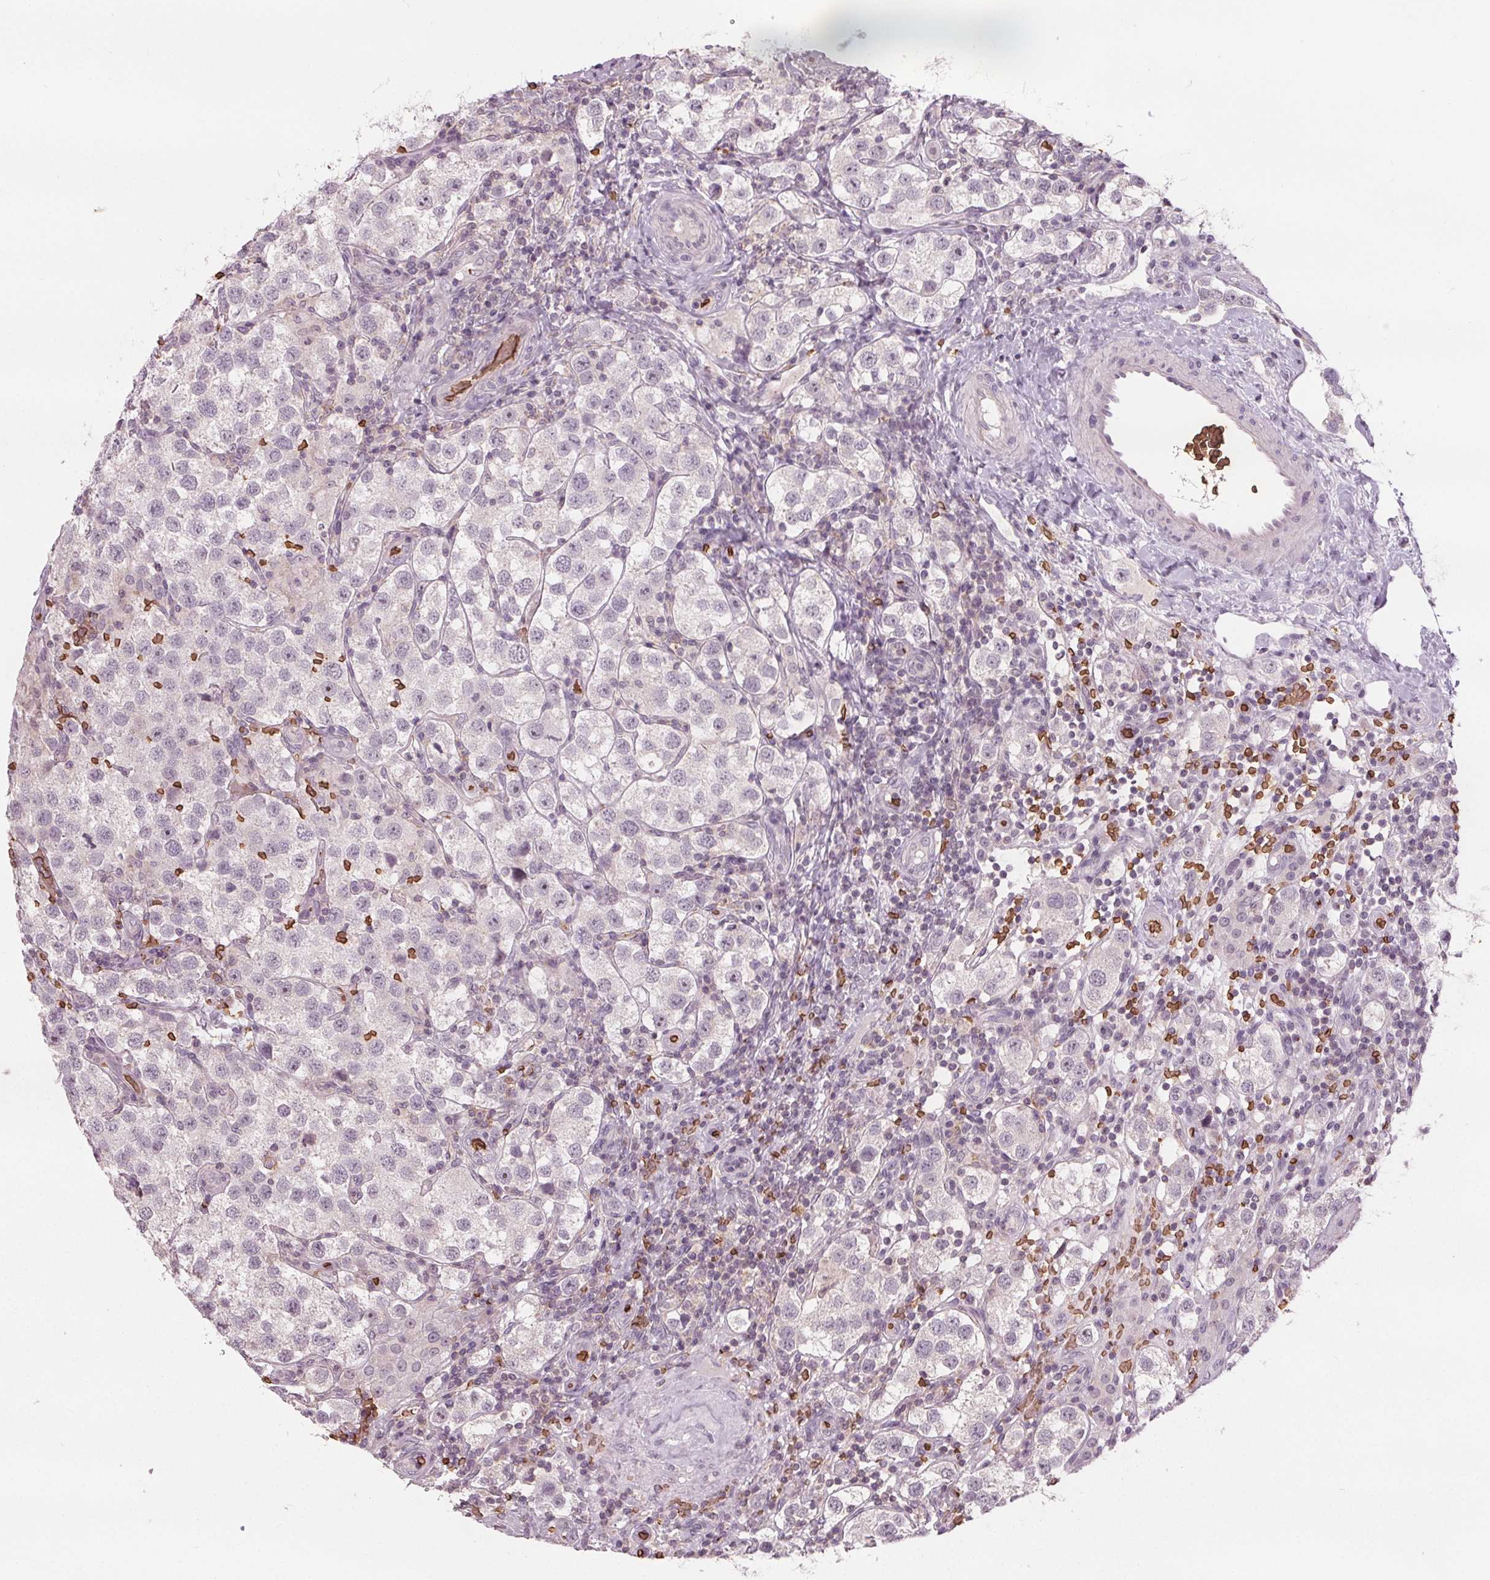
{"staining": {"intensity": "negative", "quantity": "none", "location": "none"}, "tissue": "testis cancer", "cell_type": "Tumor cells", "image_type": "cancer", "snomed": [{"axis": "morphology", "description": "Seminoma, NOS"}, {"axis": "topography", "description": "Testis"}], "caption": "The IHC image has no significant expression in tumor cells of testis cancer tissue. The staining was performed using DAB to visualize the protein expression in brown, while the nuclei were stained in blue with hematoxylin (Magnification: 20x).", "gene": "SLC4A1", "patient": {"sex": "male", "age": 37}}